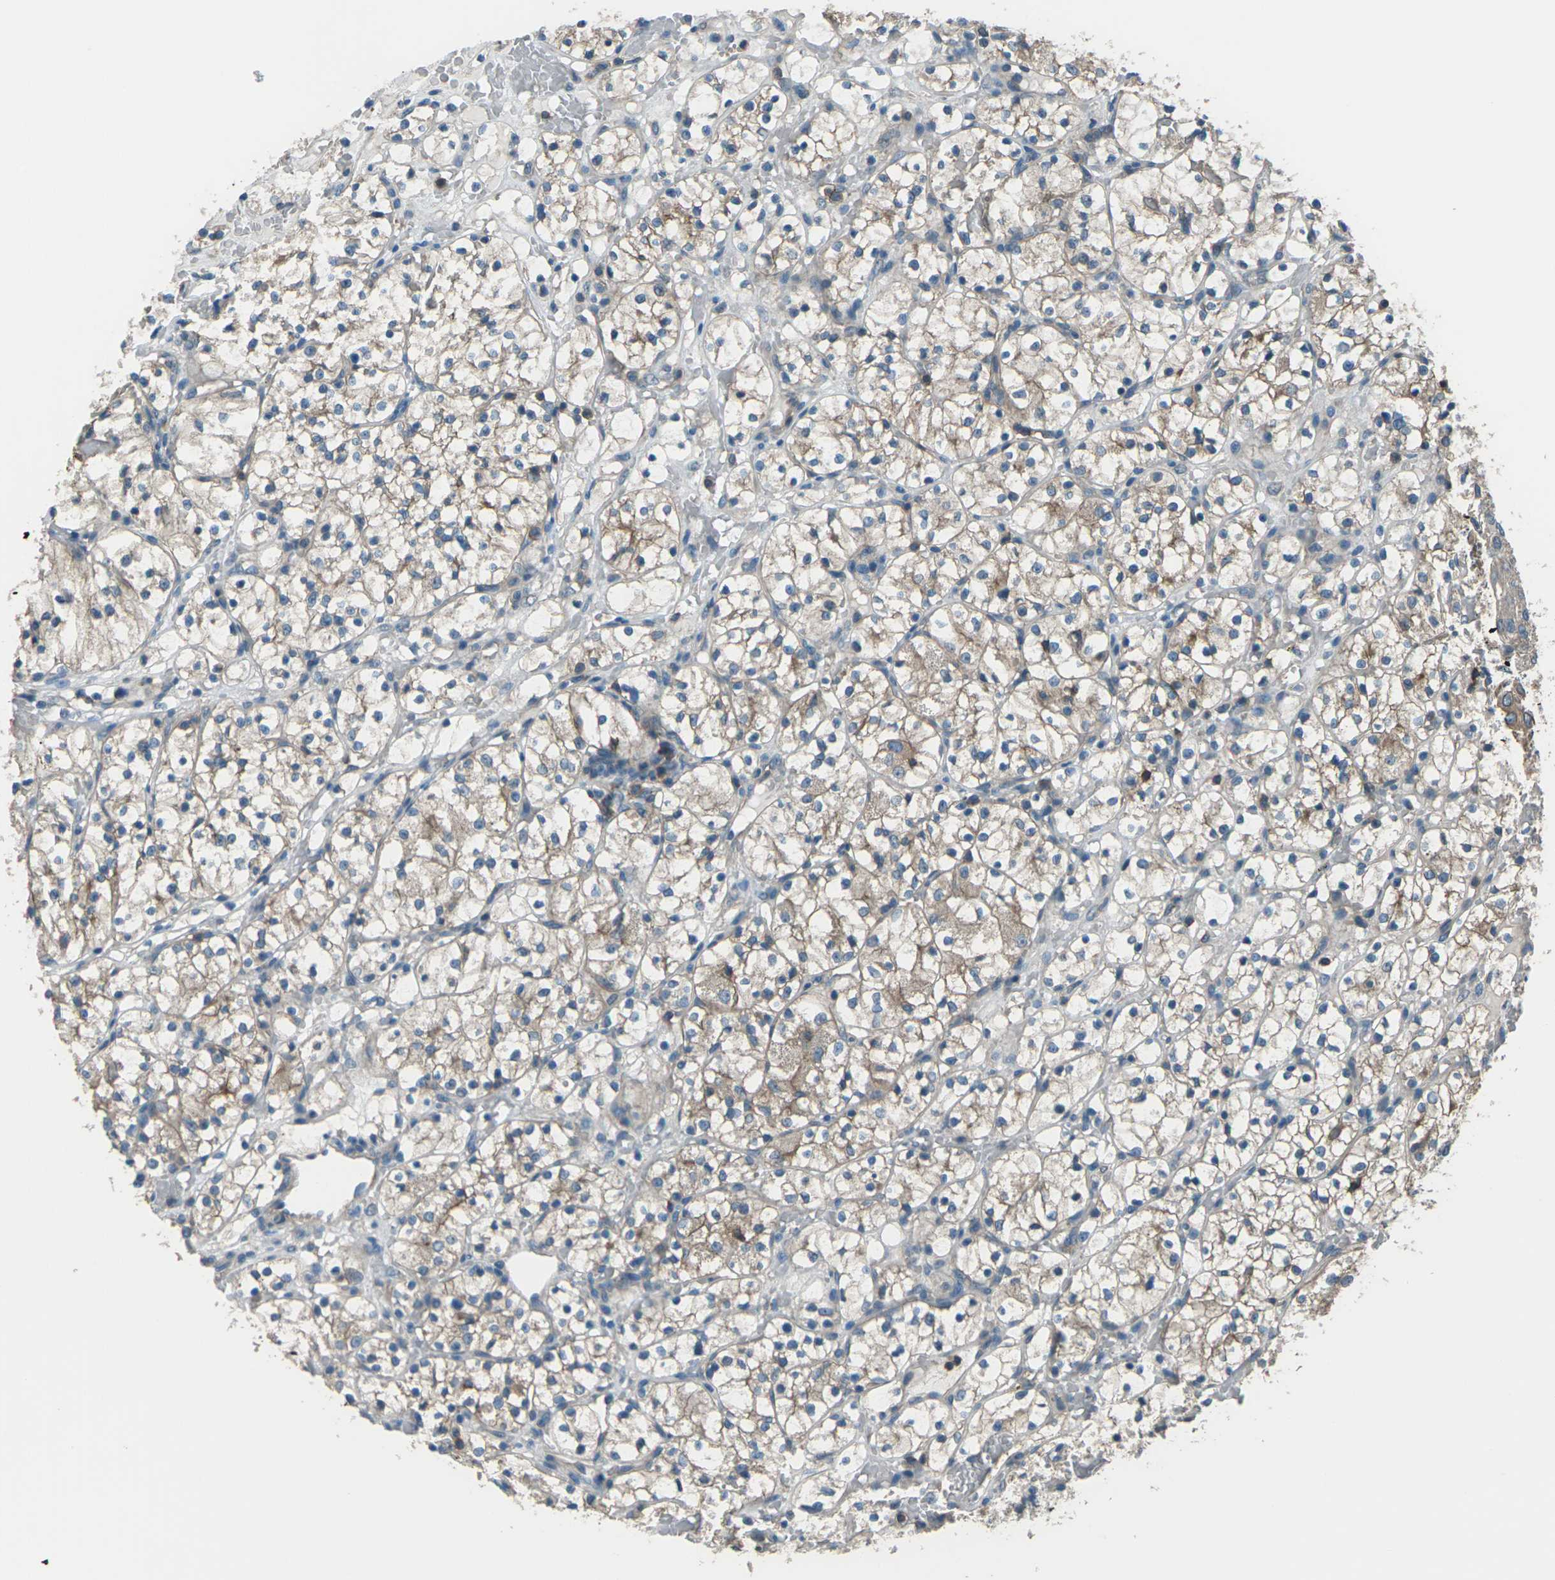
{"staining": {"intensity": "weak", "quantity": ">75%", "location": "cytoplasmic/membranous"}, "tissue": "renal cancer", "cell_type": "Tumor cells", "image_type": "cancer", "snomed": [{"axis": "morphology", "description": "Adenocarcinoma, NOS"}, {"axis": "topography", "description": "Kidney"}], "caption": "A histopathology image showing weak cytoplasmic/membranous expression in about >75% of tumor cells in renal adenocarcinoma, as visualized by brown immunohistochemical staining.", "gene": "CMTM4", "patient": {"sex": "female", "age": 60}}